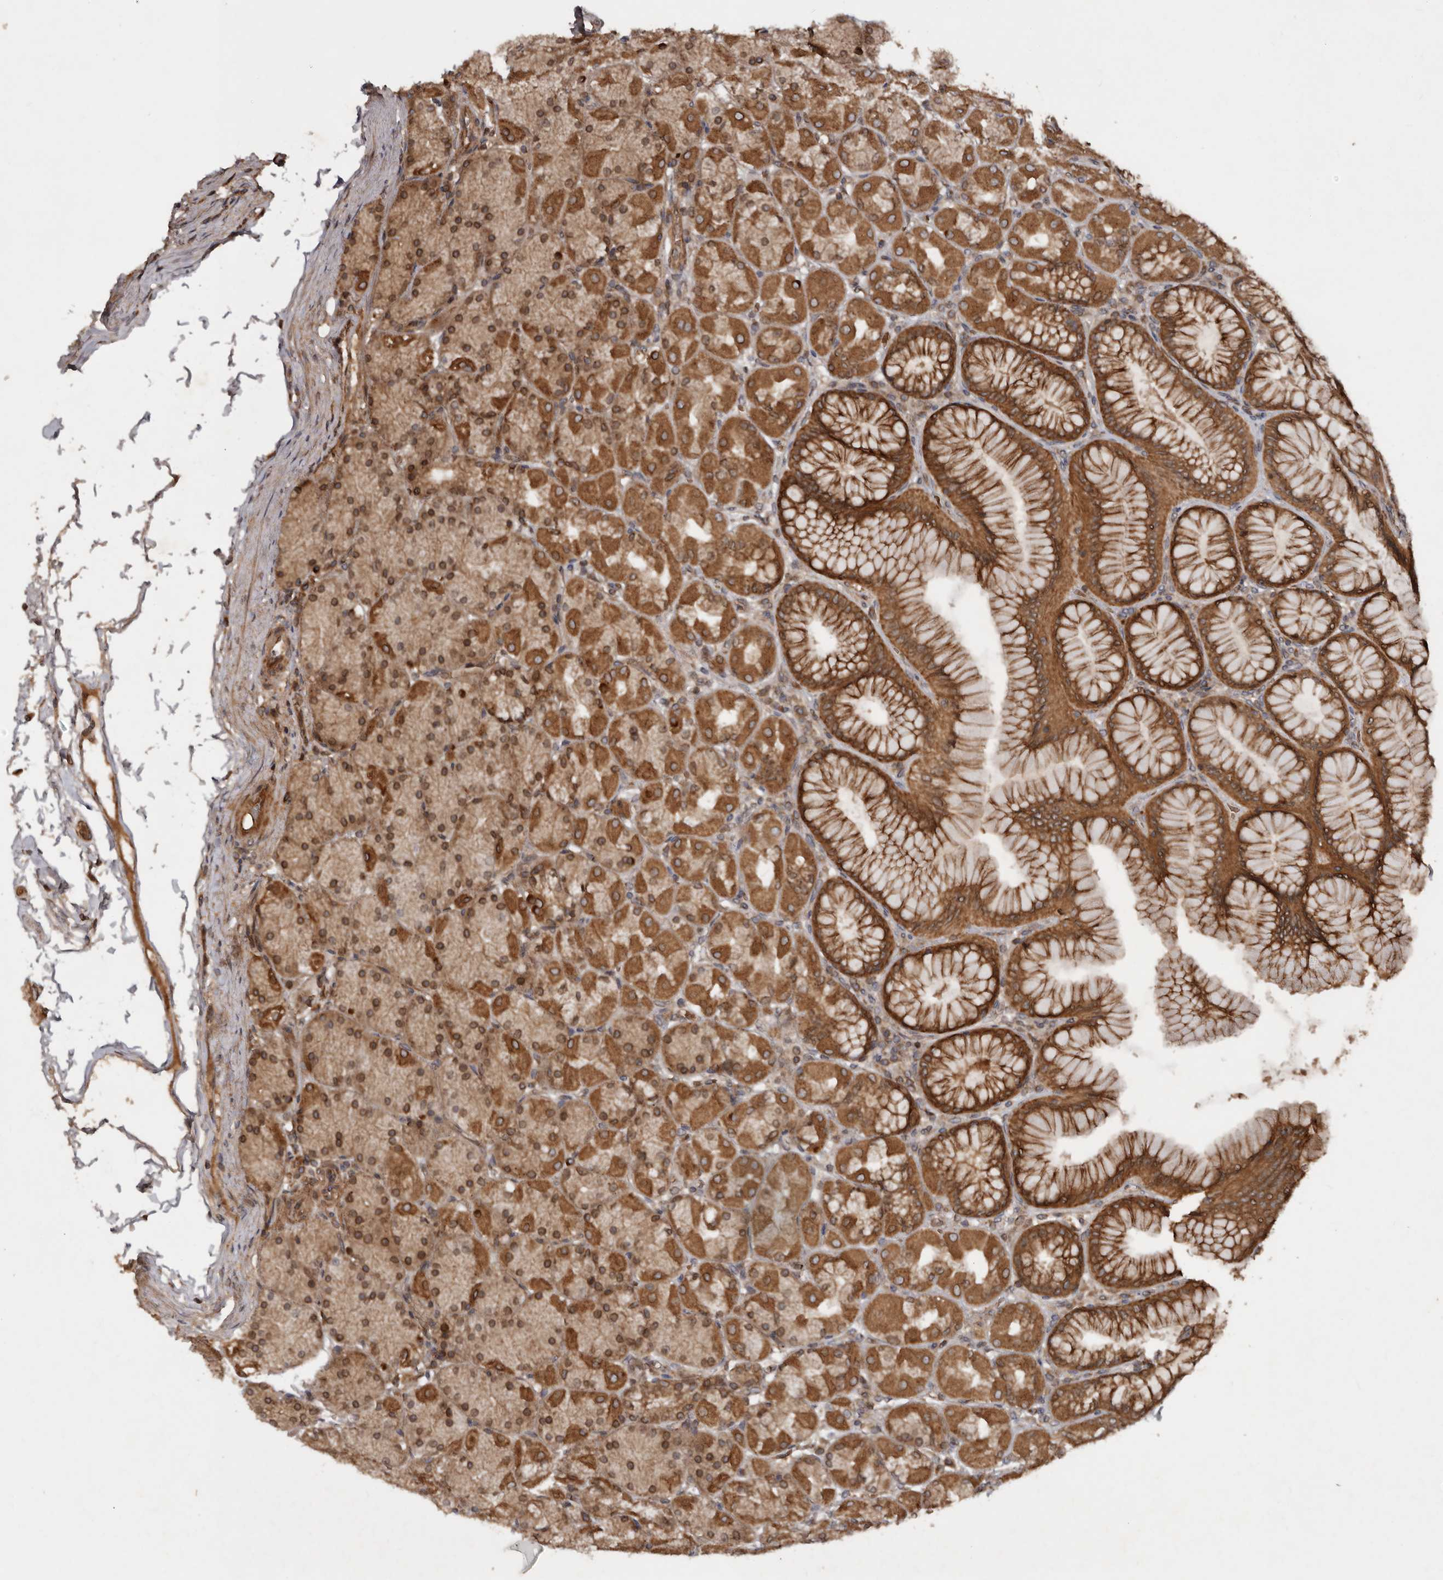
{"staining": {"intensity": "strong", "quantity": ">75%", "location": "cytoplasmic/membranous,nuclear"}, "tissue": "stomach", "cell_type": "Glandular cells", "image_type": "normal", "snomed": [{"axis": "morphology", "description": "Normal tissue, NOS"}, {"axis": "topography", "description": "Stomach, upper"}], "caption": "Normal stomach reveals strong cytoplasmic/membranous,nuclear staining in approximately >75% of glandular cells The protein is shown in brown color, while the nuclei are stained blue..", "gene": "STK36", "patient": {"sex": "female", "age": 56}}